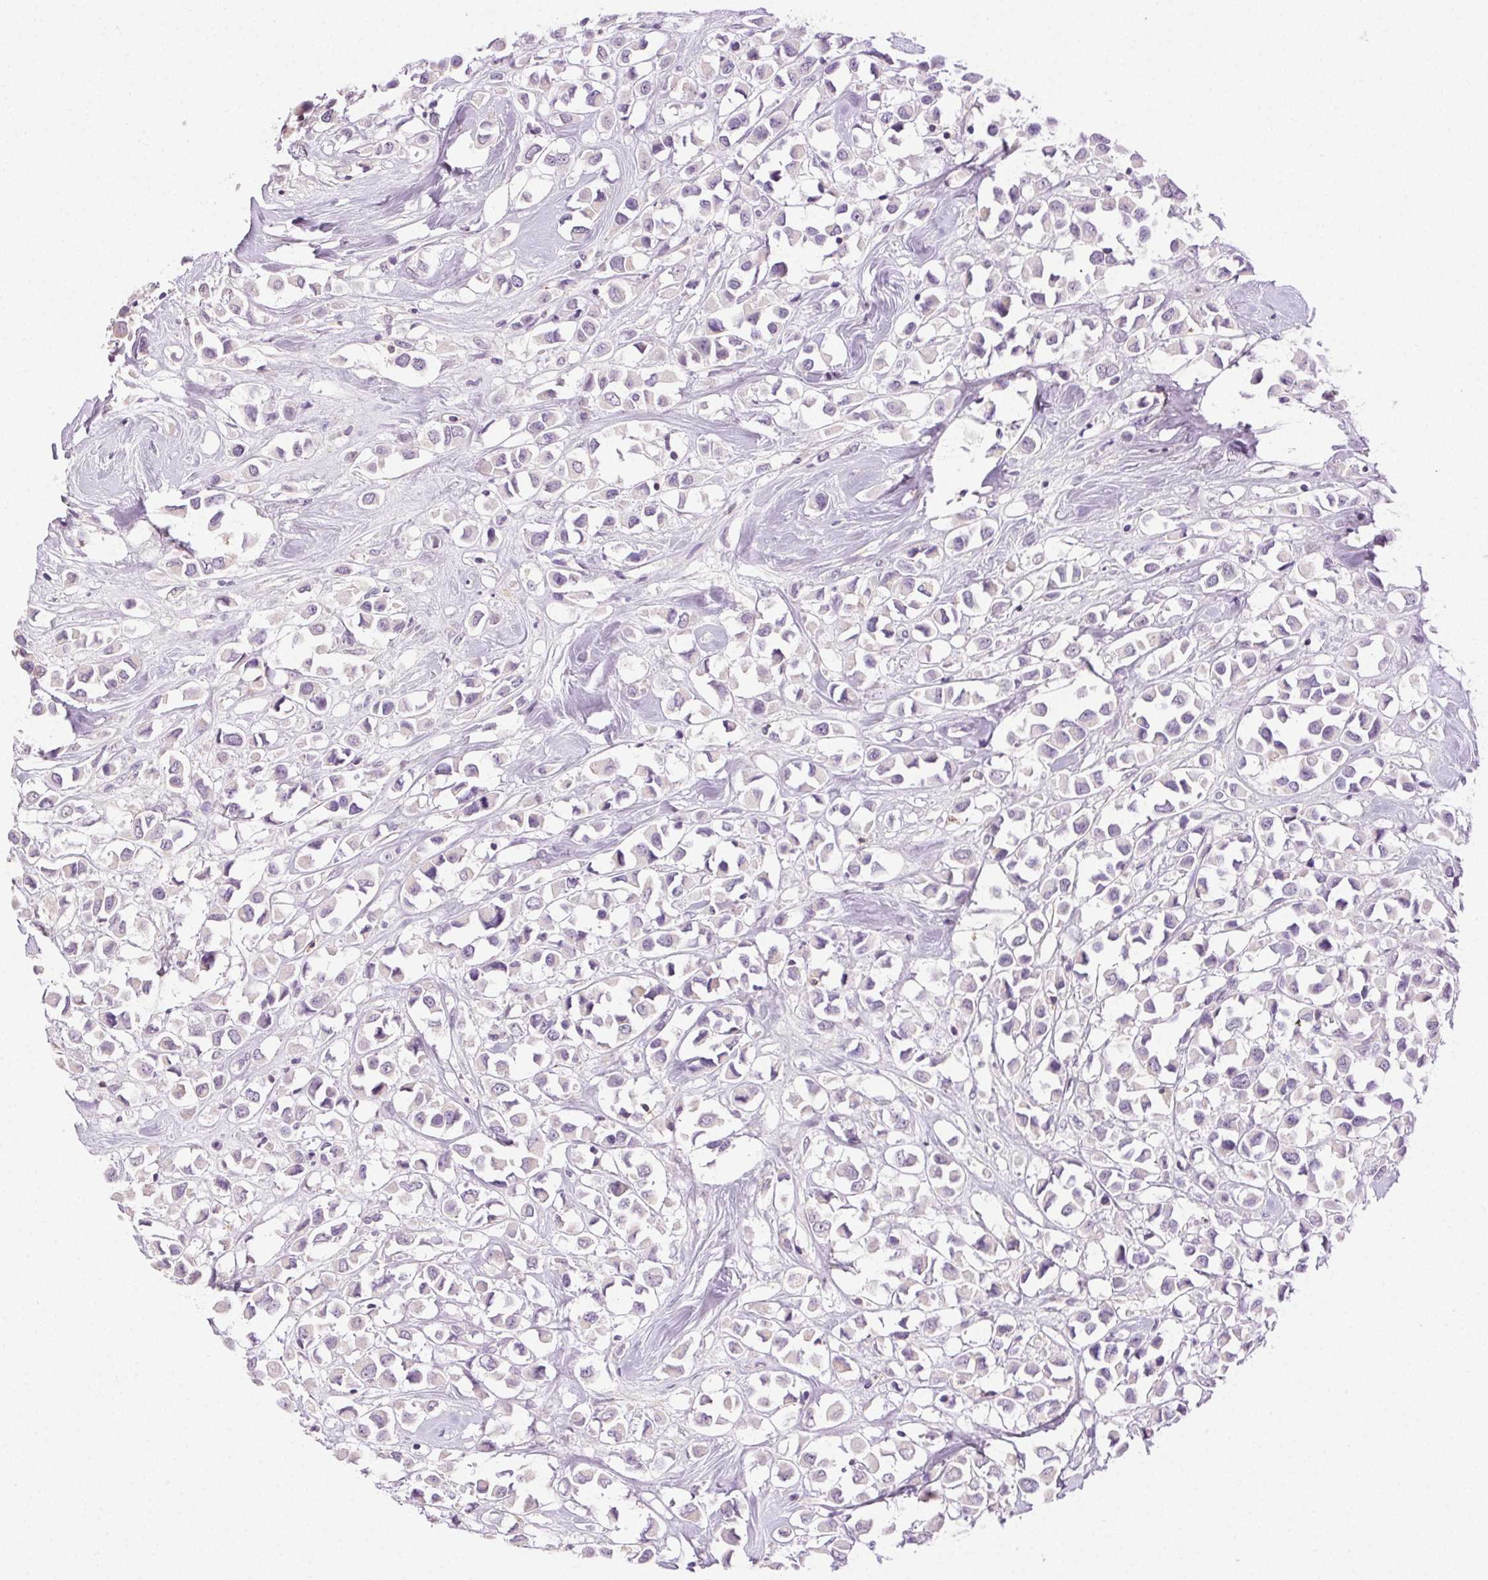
{"staining": {"intensity": "negative", "quantity": "none", "location": "none"}, "tissue": "breast cancer", "cell_type": "Tumor cells", "image_type": "cancer", "snomed": [{"axis": "morphology", "description": "Duct carcinoma"}, {"axis": "topography", "description": "Breast"}], "caption": "High magnification brightfield microscopy of breast invasive ductal carcinoma stained with DAB (brown) and counterstained with hematoxylin (blue): tumor cells show no significant staining. (Stains: DAB (3,3'-diaminobenzidine) immunohistochemistry (IHC) with hematoxylin counter stain, Microscopy: brightfield microscopy at high magnification).", "gene": "AKAP5", "patient": {"sex": "female", "age": 61}}